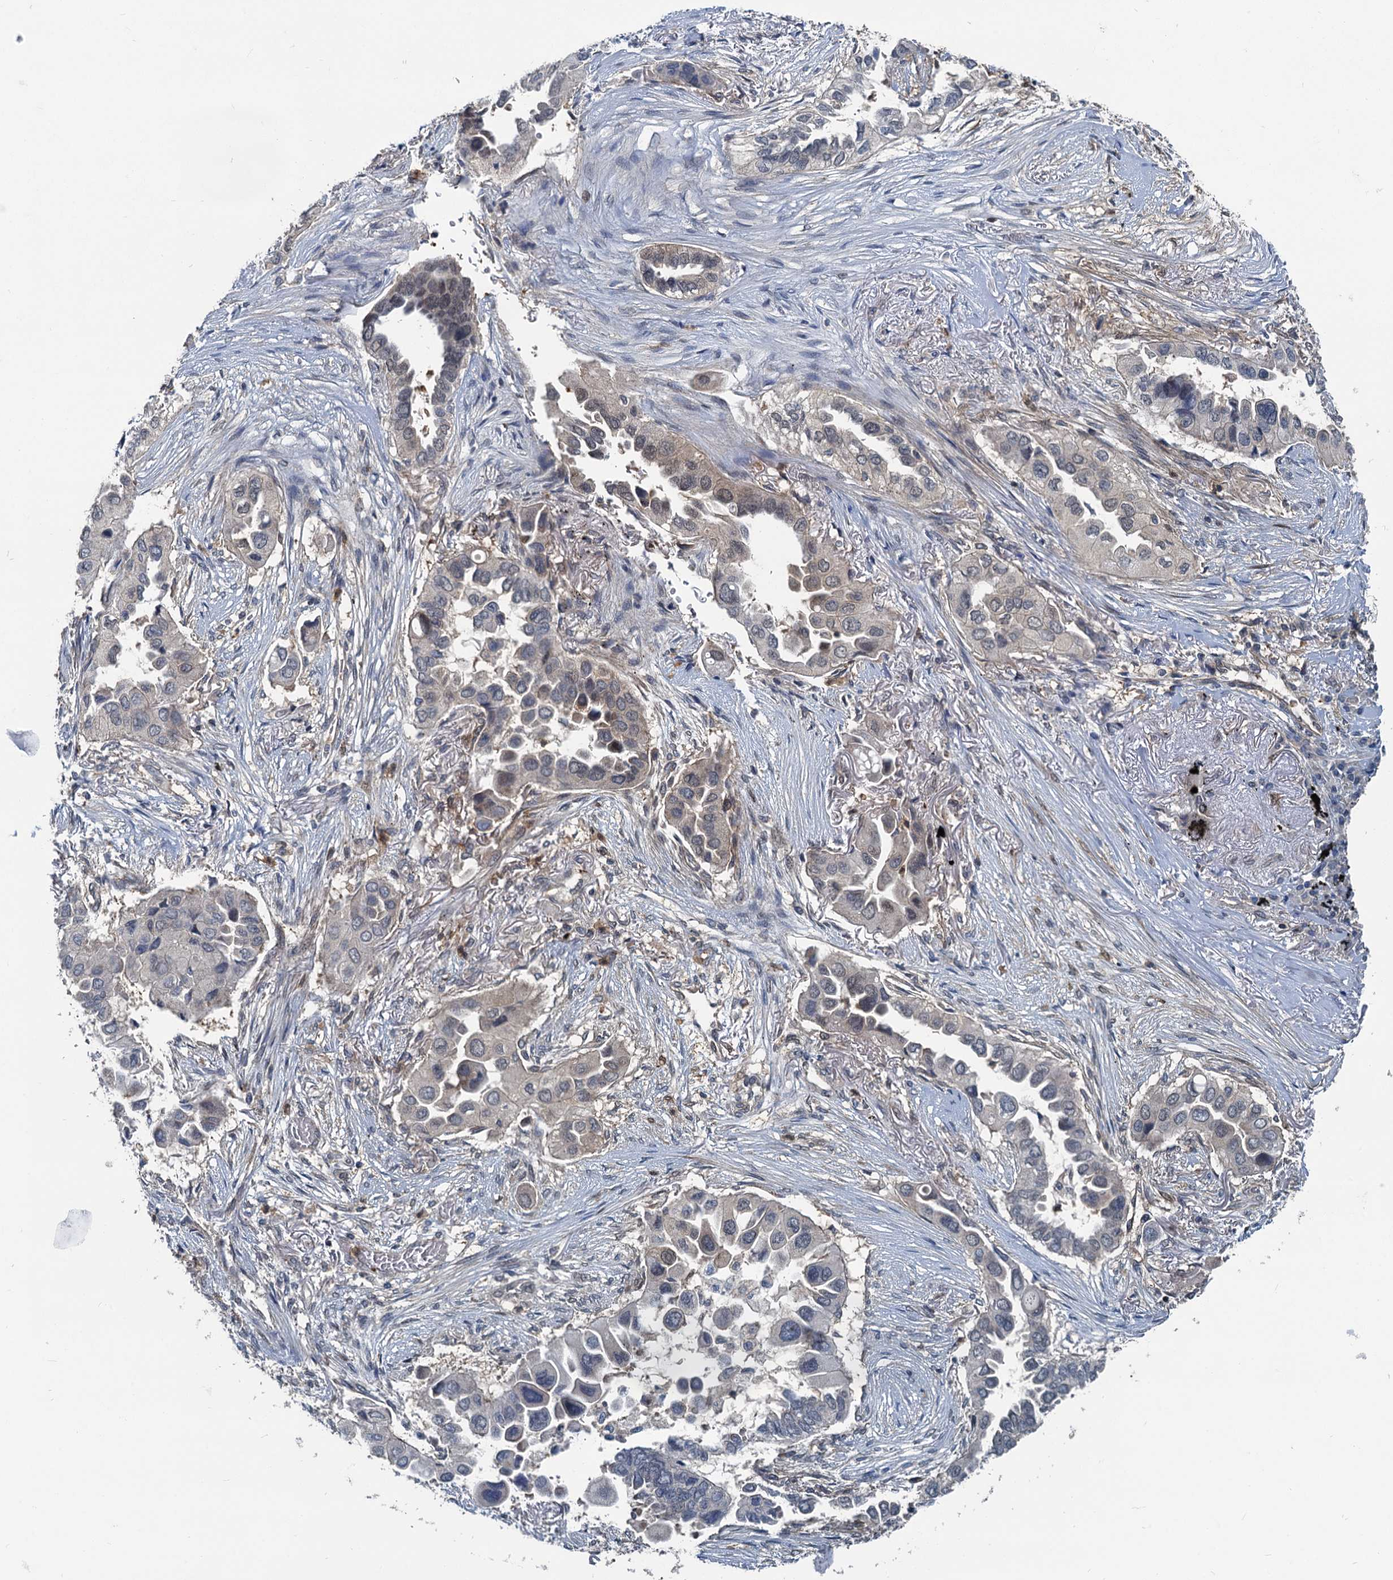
{"staining": {"intensity": "negative", "quantity": "none", "location": "none"}, "tissue": "lung cancer", "cell_type": "Tumor cells", "image_type": "cancer", "snomed": [{"axis": "morphology", "description": "Adenocarcinoma, NOS"}, {"axis": "topography", "description": "Lung"}], "caption": "Immunohistochemistry of adenocarcinoma (lung) exhibits no staining in tumor cells.", "gene": "GCLM", "patient": {"sex": "female", "age": 76}}